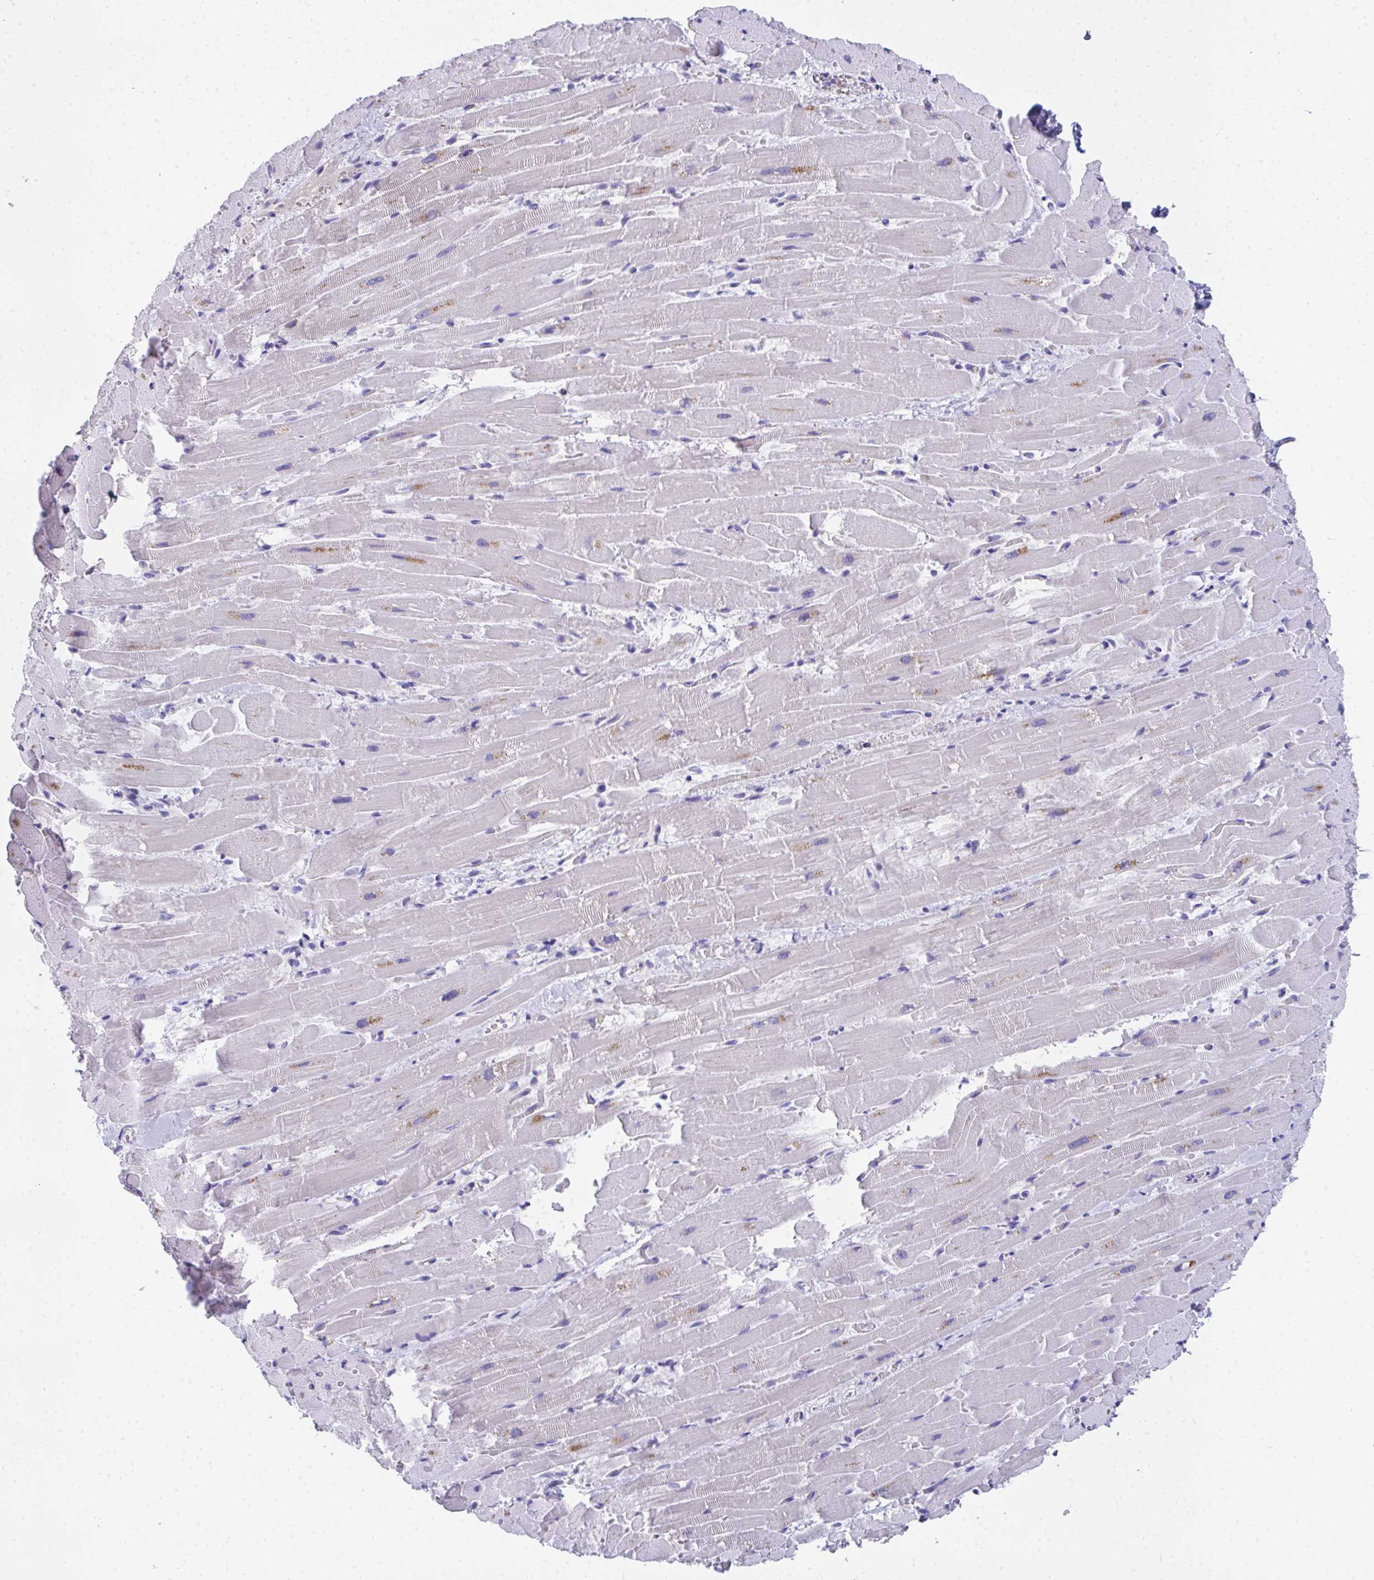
{"staining": {"intensity": "weak", "quantity": "<25%", "location": "cytoplasmic/membranous"}, "tissue": "heart muscle", "cell_type": "Cardiomyocytes", "image_type": "normal", "snomed": [{"axis": "morphology", "description": "Normal tissue, NOS"}, {"axis": "topography", "description": "Heart"}], "caption": "This is an IHC image of unremarkable human heart muscle. There is no staining in cardiomyocytes.", "gene": "COA5", "patient": {"sex": "male", "age": 37}}